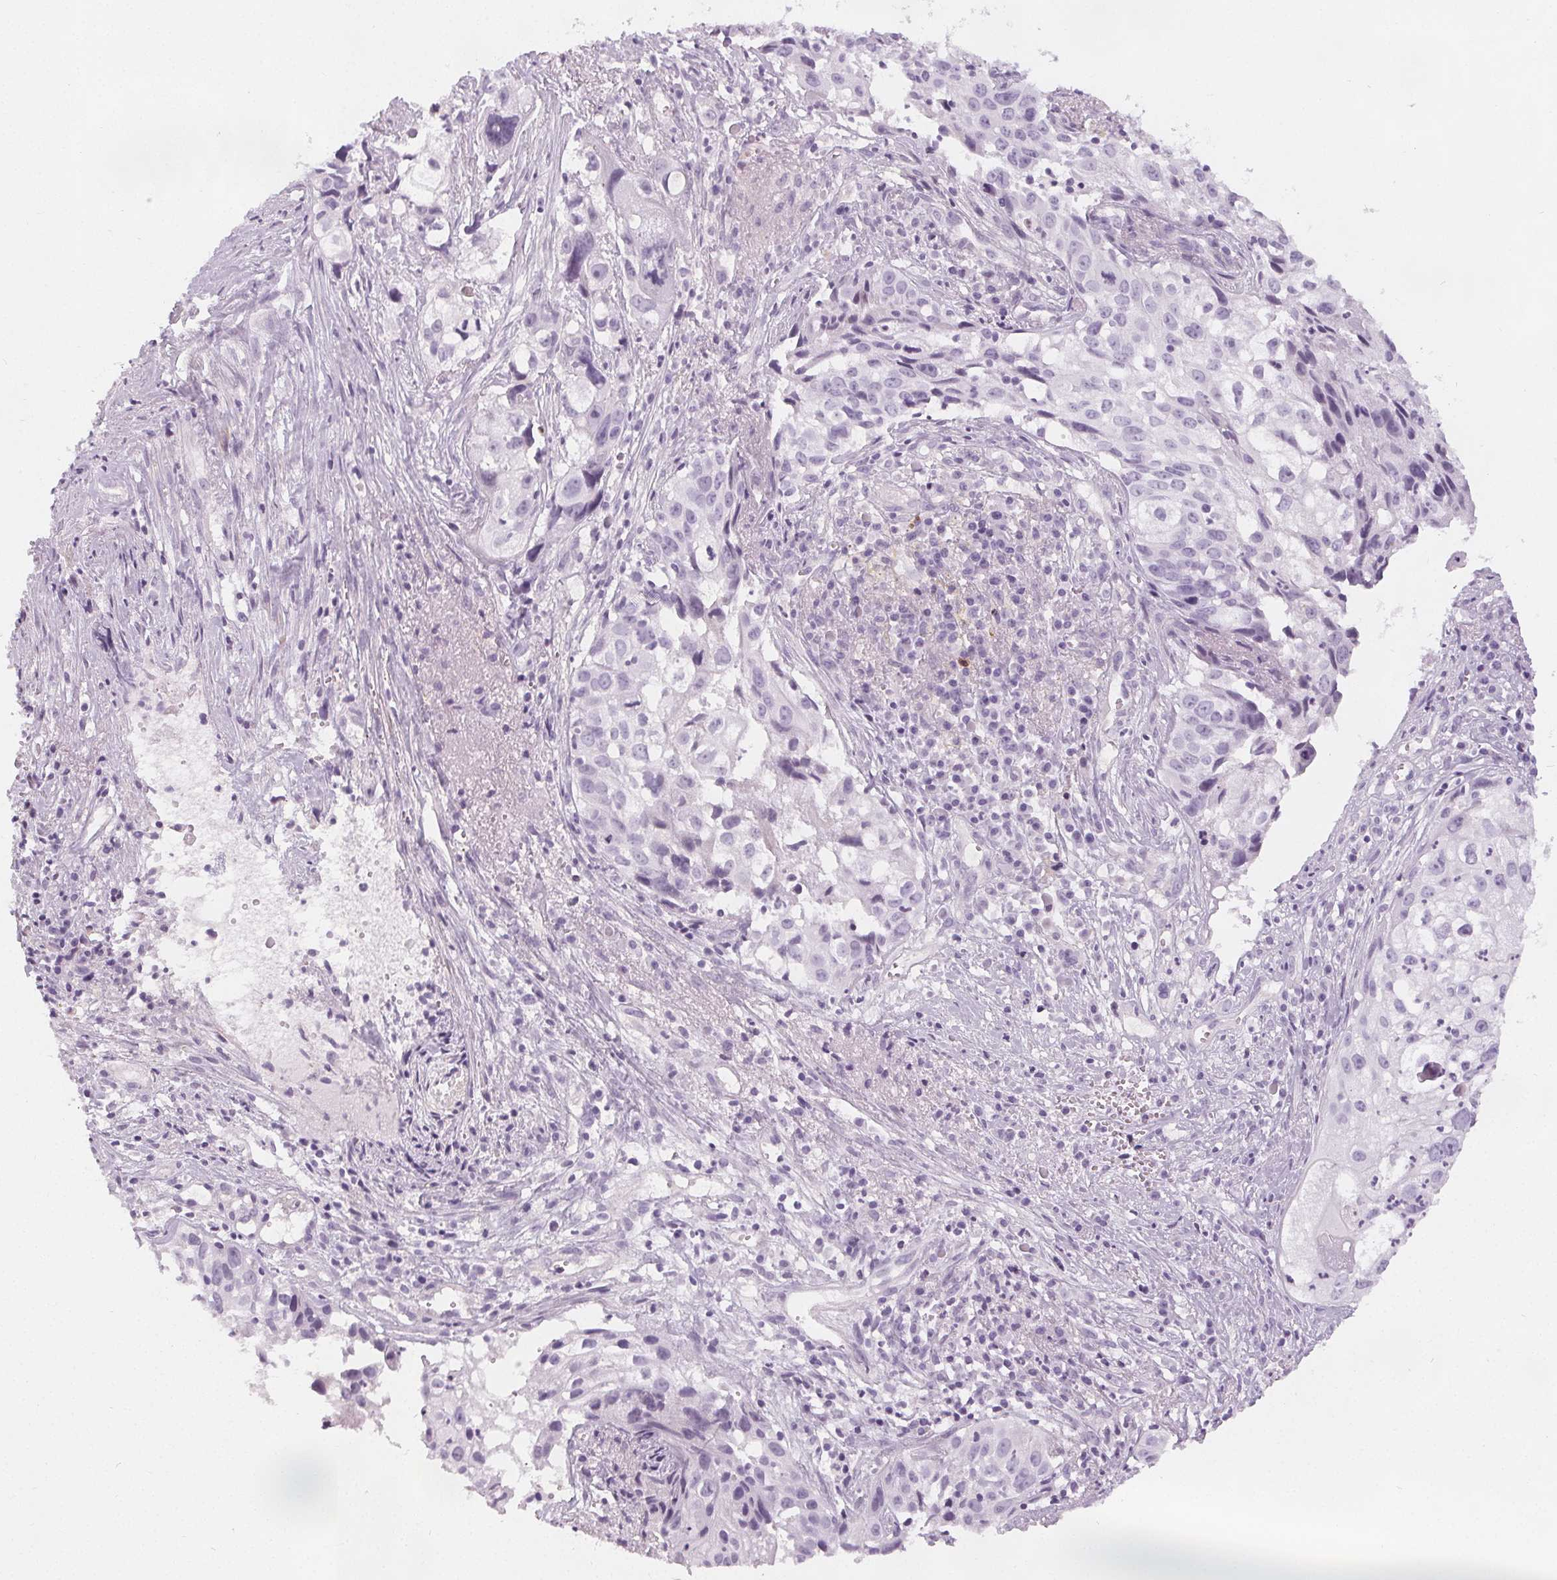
{"staining": {"intensity": "negative", "quantity": "none", "location": "none"}, "tissue": "cervical cancer", "cell_type": "Tumor cells", "image_type": "cancer", "snomed": [{"axis": "morphology", "description": "Squamous cell carcinoma, NOS"}, {"axis": "topography", "description": "Cervix"}], "caption": "Immunohistochemistry (IHC) of human cervical cancer (squamous cell carcinoma) displays no expression in tumor cells.", "gene": "SLC5A12", "patient": {"sex": "female", "age": 53}}